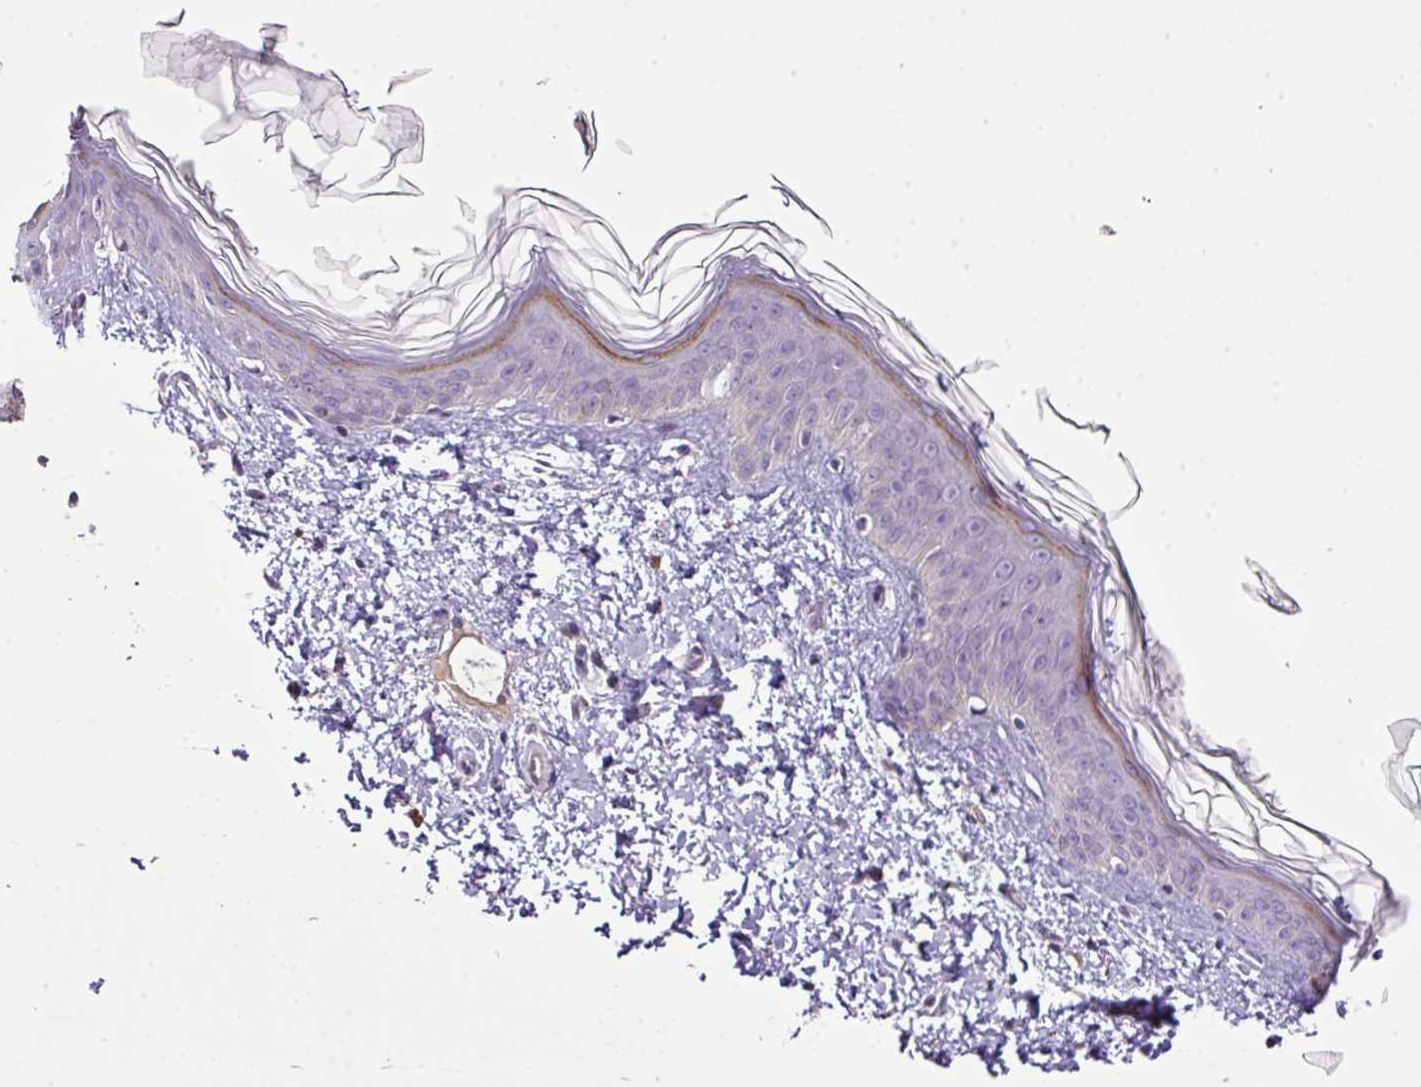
{"staining": {"intensity": "weak", "quantity": "25%-75%", "location": "cytoplasmic/membranous"}, "tissue": "skin", "cell_type": "Fibroblasts", "image_type": "normal", "snomed": [{"axis": "morphology", "description": "Normal tissue, NOS"}, {"axis": "topography", "description": "Skin"}], "caption": "Immunohistochemical staining of normal skin reveals weak cytoplasmic/membranous protein positivity in about 25%-75% of fibroblasts. Nuclei are stained in blue.", "gene": "XIAP", "patient": {"sex": "female", "age": 41}}